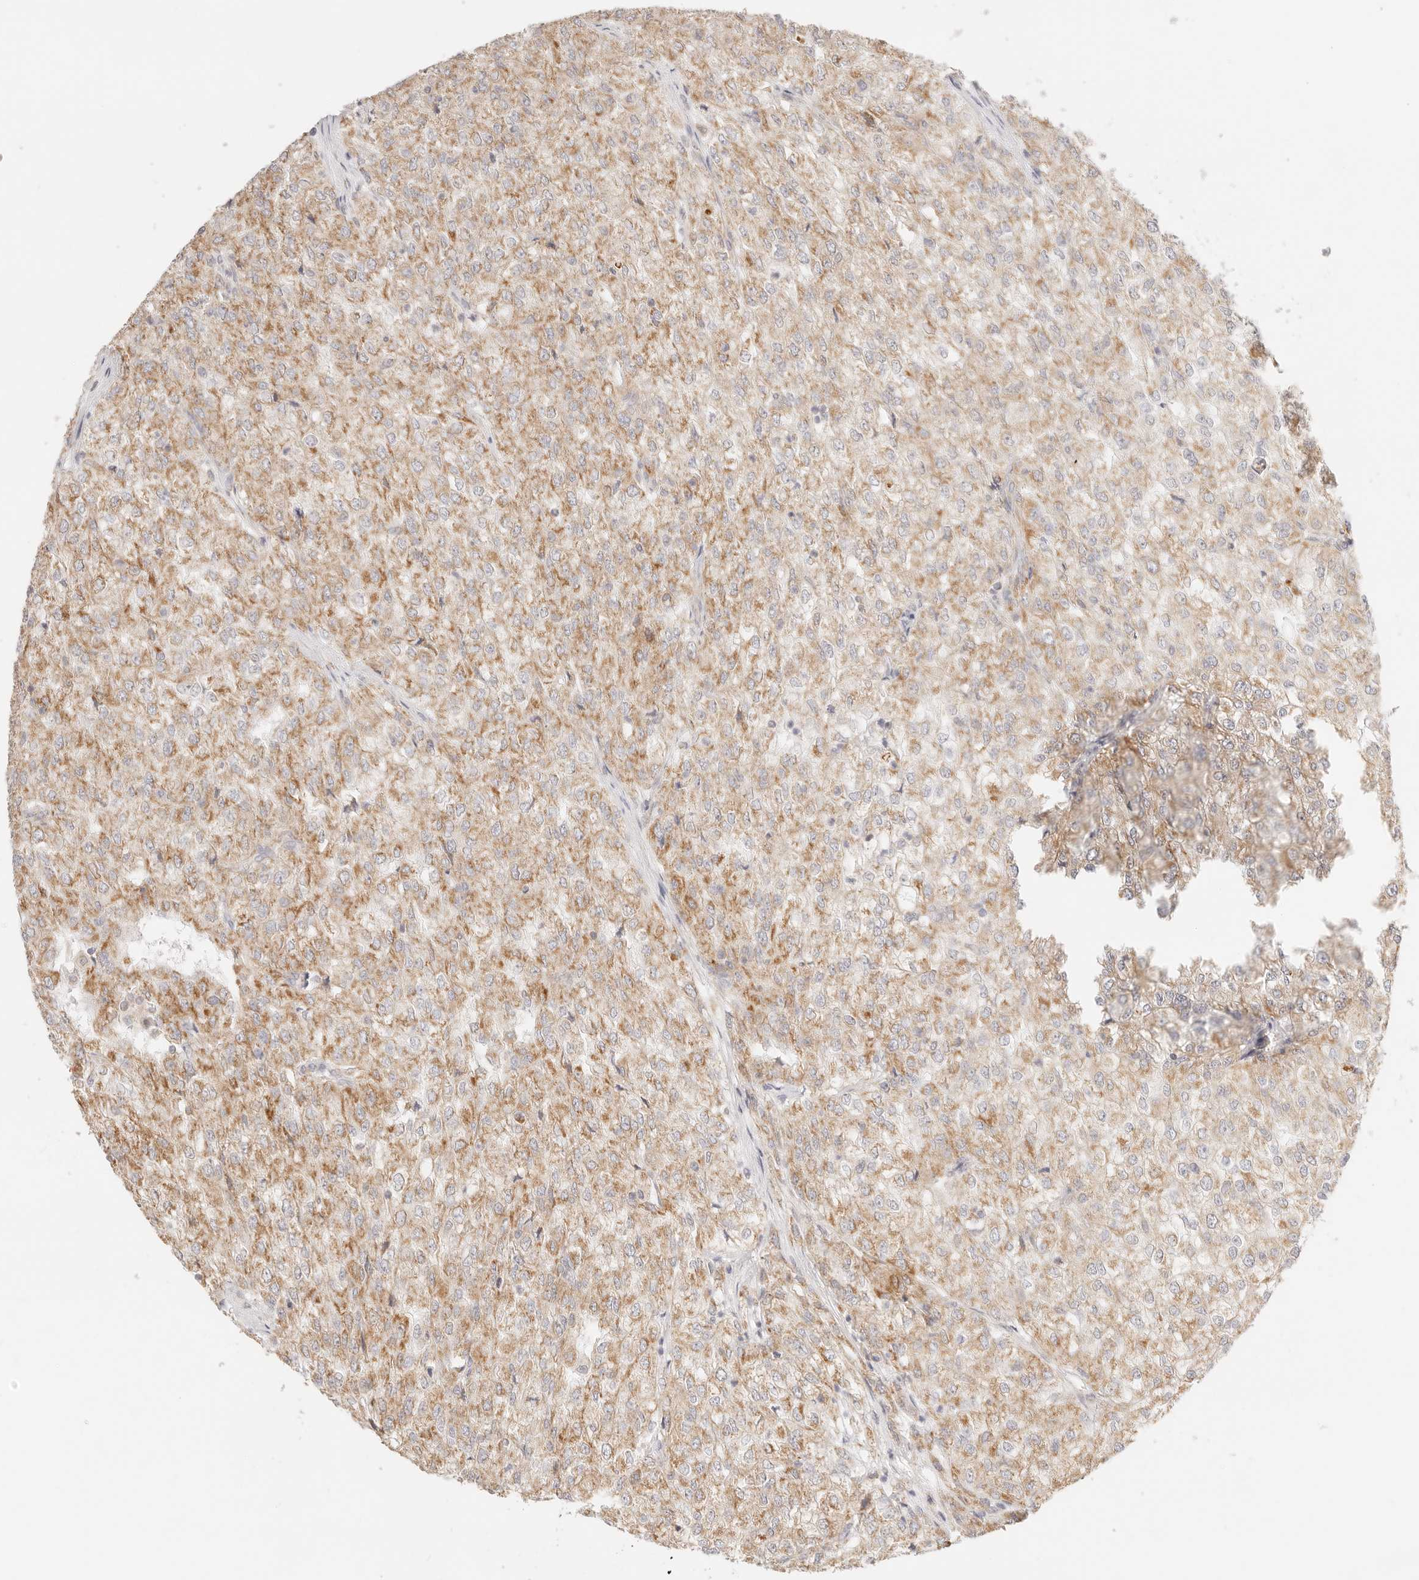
{"staining": {"intensity": "moderate", "quantity": ">75%", "location": "cytoplasmic/membranous"}, "tissue": "renal cancer", "cell_type": "Tumor cells", "image_type": "cancer", "snomed": [{"axis": "morphology", "description": "Adenocarcinoma, NOS"}, {"axis": "topography", "description": "Kidney"}], "caption": "IHC of renal cancer demonstrates medium levels of moderate cytoplasmic/membranous positivity in approximately >75% of tumor cells.", "gene": "ZC3H11A", "patient": {"sex": "female", "age": 54}}